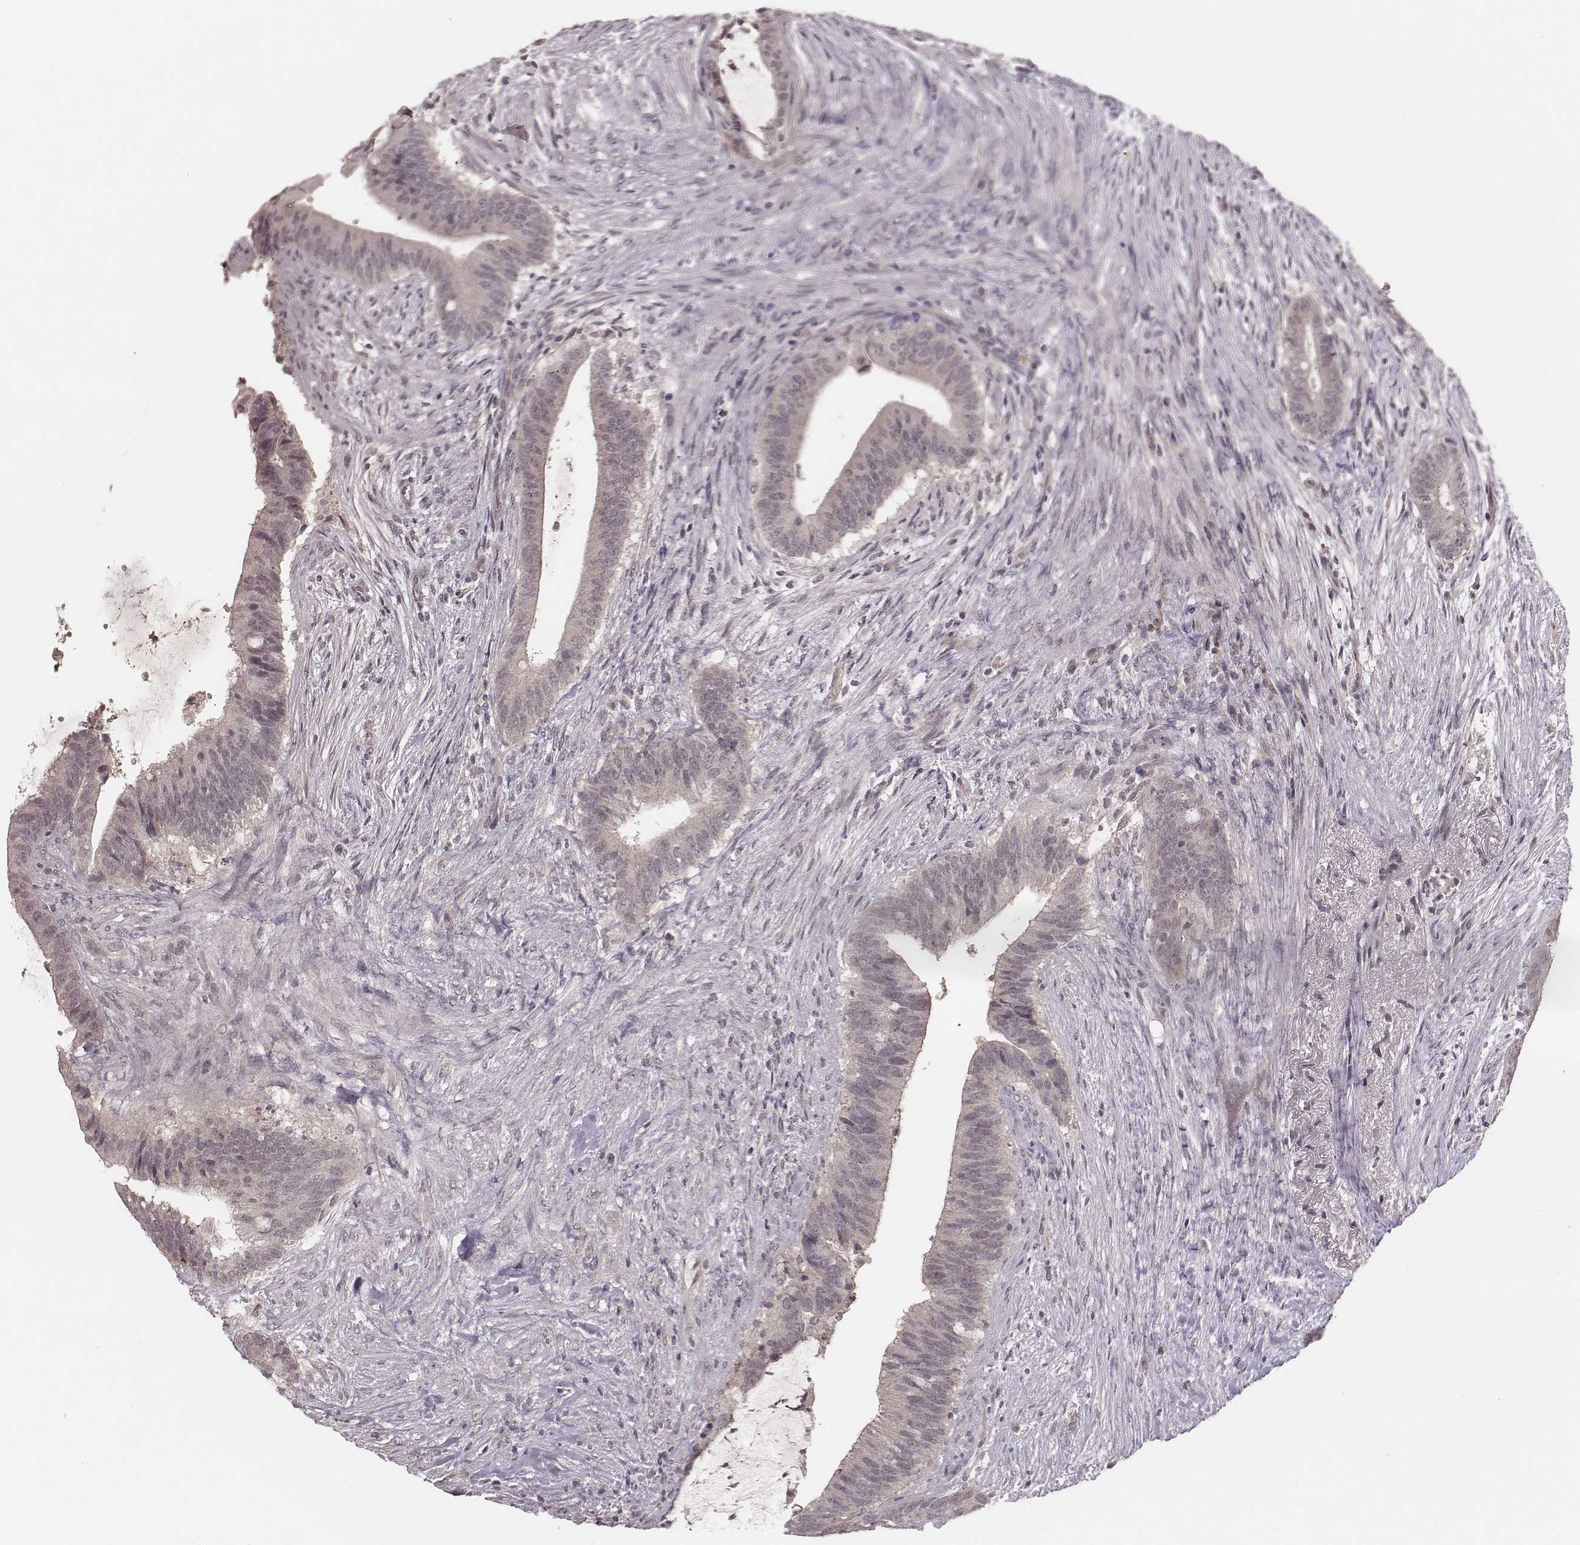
{"staining": {"intensity": "negative", "quantity": "none", "location": "none"}, "tissue": "colorectal cancer", "cell_type": "Tumor cells", "image_type": "cancer", "snomed": [{"axis": "morphology", "description": "Adenocarcinoma, NOS"}, {"axis": "topography", "description": "Colon"}], "caption": "DAB immunohistochemical staining of adenocarcinoma (colorectal) demonstrates no significant expression in tumor cells.", "gene": "LY6K", "patient": {"sex": "female", "age": 43}}